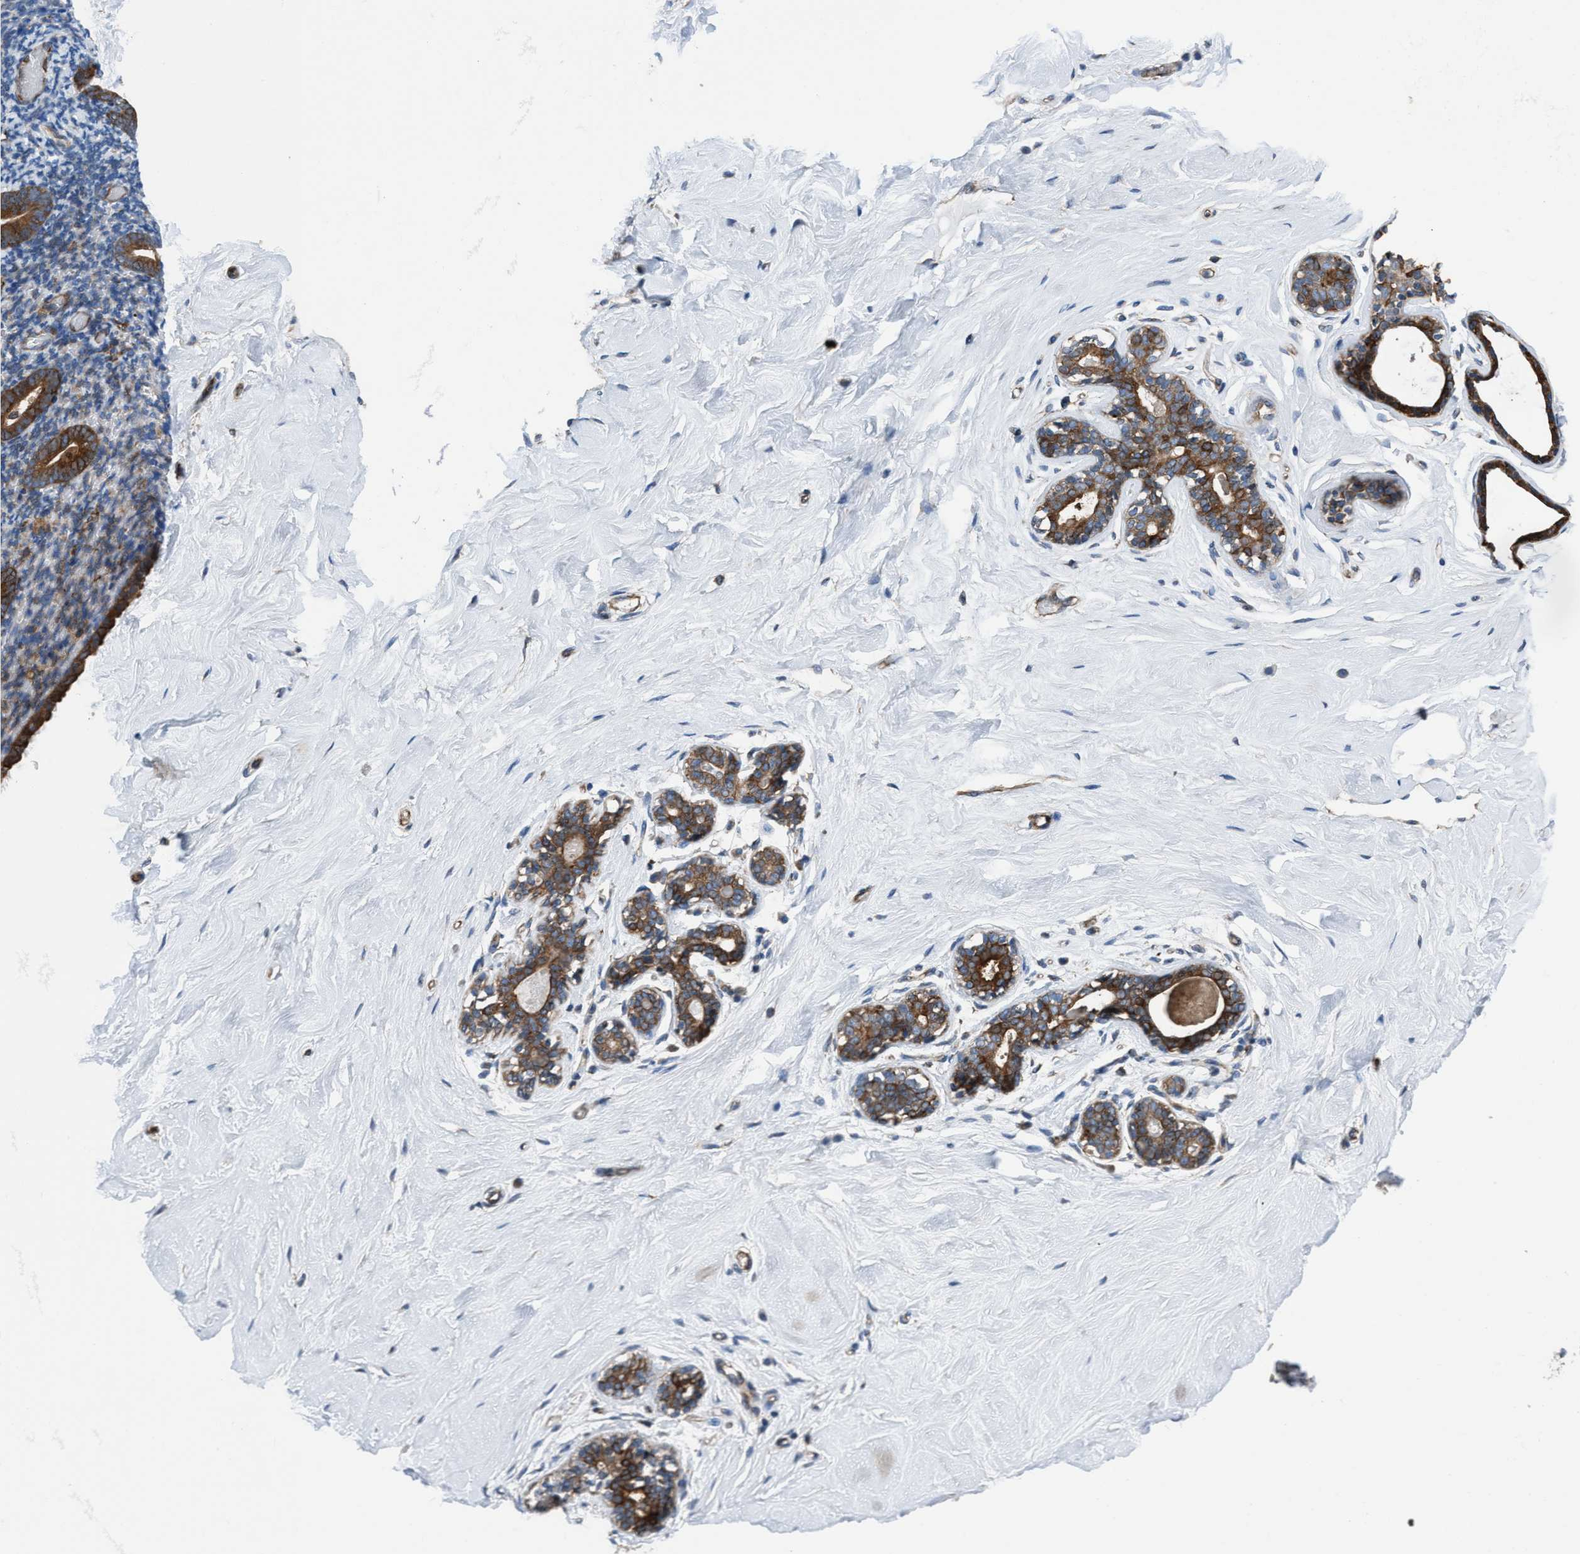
{"staining": {"intensity": "weak", "quantity": ">75%", "location": "cytoplasmic/membranous"}, "tissue": "breast", "cell_type": "Adipocytes", "image_type": "normal", "snomed": [{"axis": "morphology", "description": "Normal tissue, NOS"}, {"axis": "topography", "description": "Breast"}], "caption": "Immunohistochemical staining of unremarkable breast displays weak cytoplasmic/membranous protein expression in about >75% of adipocytes.", "gene": "NMT1", "patient": {"sex": "female", "age": 23}}